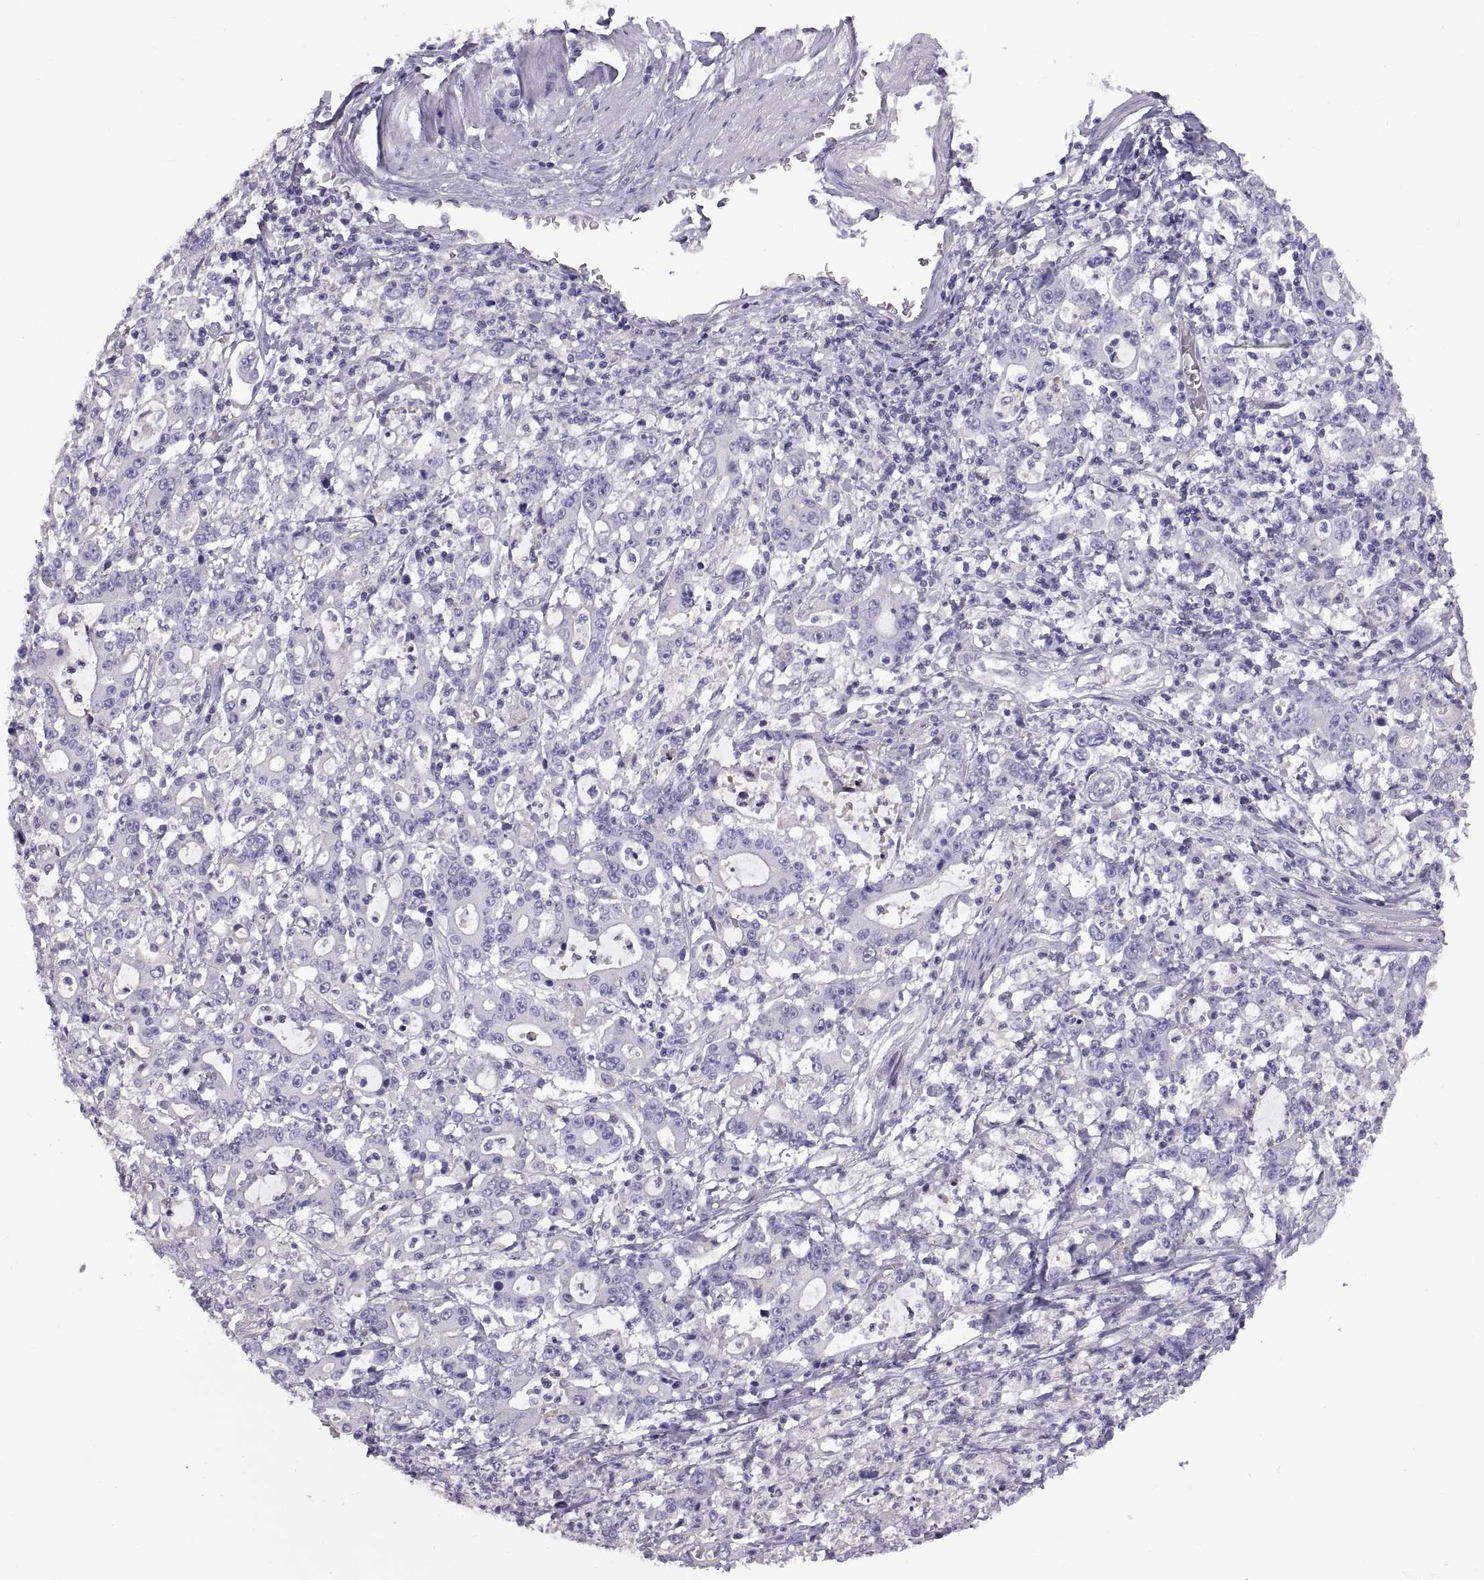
{"staining": {"intensity": "negative", "quantity": "none", "location": "none"}, "tissue": "stomach cancer", "cell_type": "Tumor cells", "image_type": "cancer", "snomed": [{"axis": "morphology", "description": "Adenocarcinoma, NOS"}, {"axis": "topography", "description": "Stomach, upper"}], "caption": "Immunohistochemistry (IHC) of adenocarcinoma (stomach) shows no staining in tumor cells.", "gene": "CRYBB3", "patient": {"sex": "male", "age": 68}}